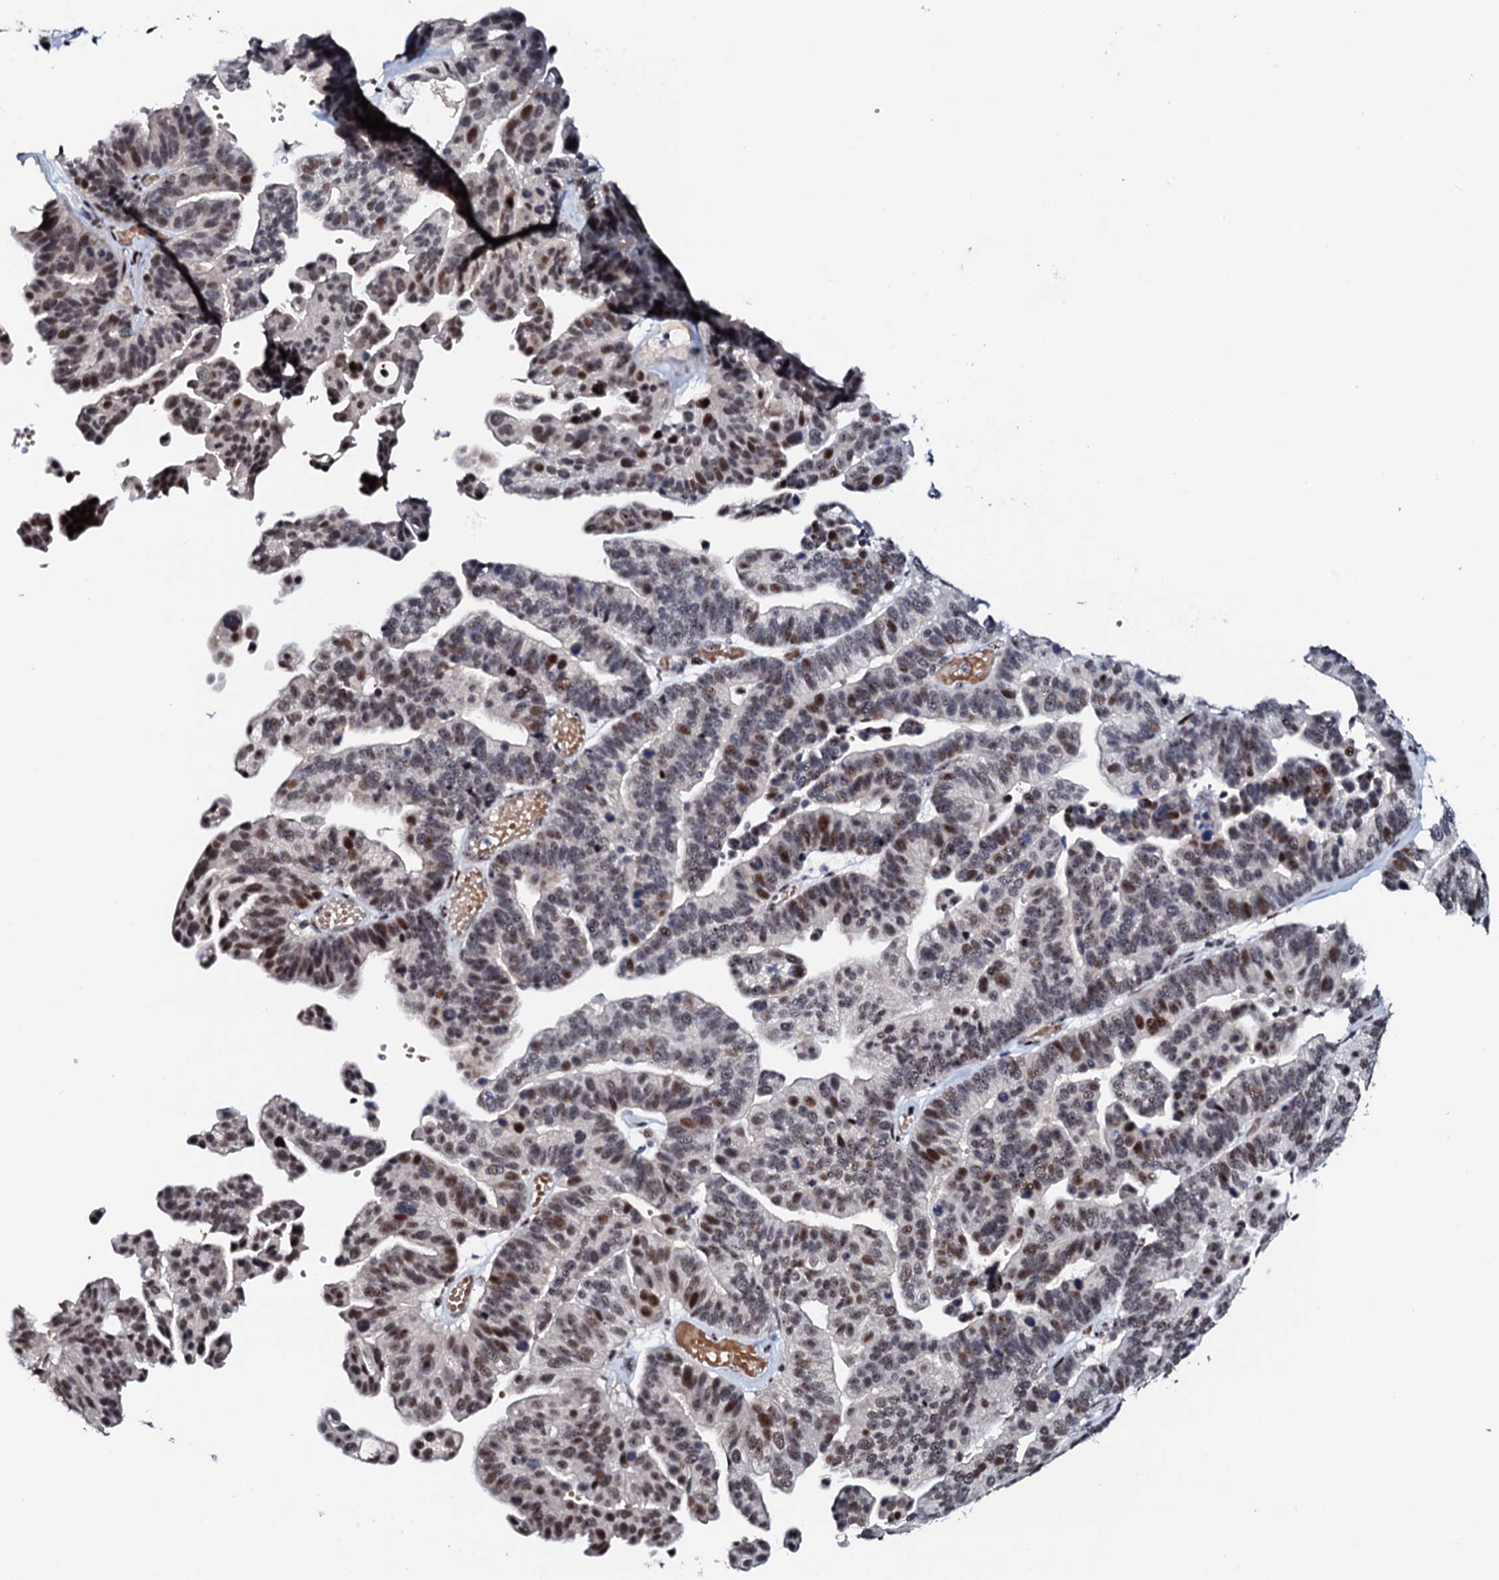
{"staining": {"intensity": "moderate", "quantity": ">75%", "location": "nuclear"}, "tissue": "ovarian cancer", "cell_type": "Tumor cells", "image_type": "cancer", "snomed": [{"axis": "morphology", "description": "Cystadenocarcinoma, serous, NOS"}, {"axis": "topography", "description": "Ovary"}], "caption": "Immunohistochemical staining of ovarian cancer demonstrates moderate nuclear protein positivity in about >75% of tumor cells.", "gene": "NEUROG3", "patient": {"sex": "female", "age": 56}}